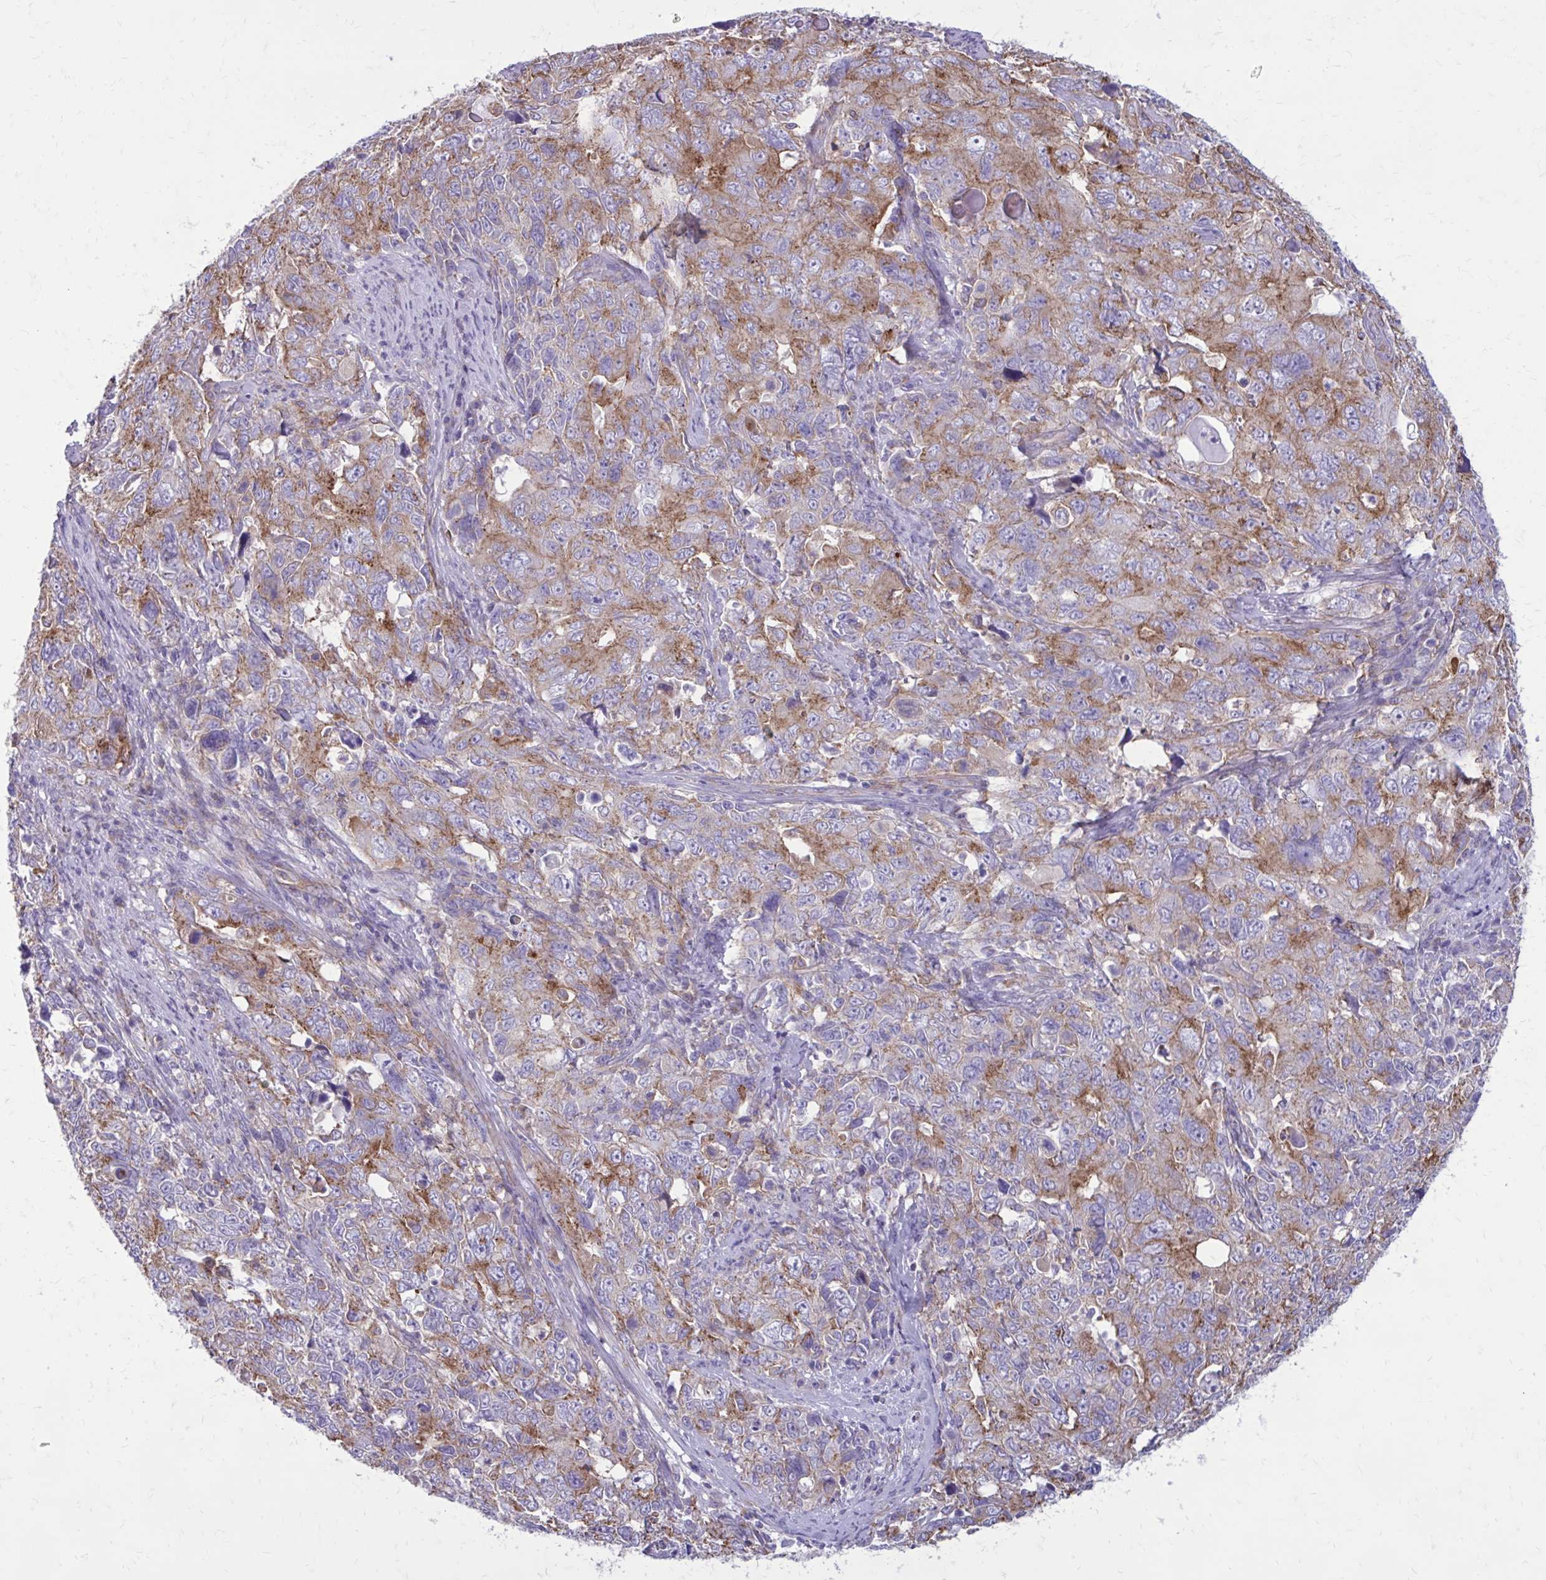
{"staining": {"intensity": "moderate", "quantity": "<25%", "location": "cytoplasmic/membranous"}, "tissue": "cervical cancer", "cell_type": "Tumor cells", "image_type": "cancer", "snomed": [{"axis": "morphology", "description": "Adenocarcinoma, NOS"}, {"axis": "topography", "description": "Cervix"}], "caption": "Tumor cells reveal low levels of moderate cytoplasmic/membranous staining in approximately <25% of cells in cervical cancer.", "gene": "CLTA", "patient": {"sex": "female", "age": 63}}